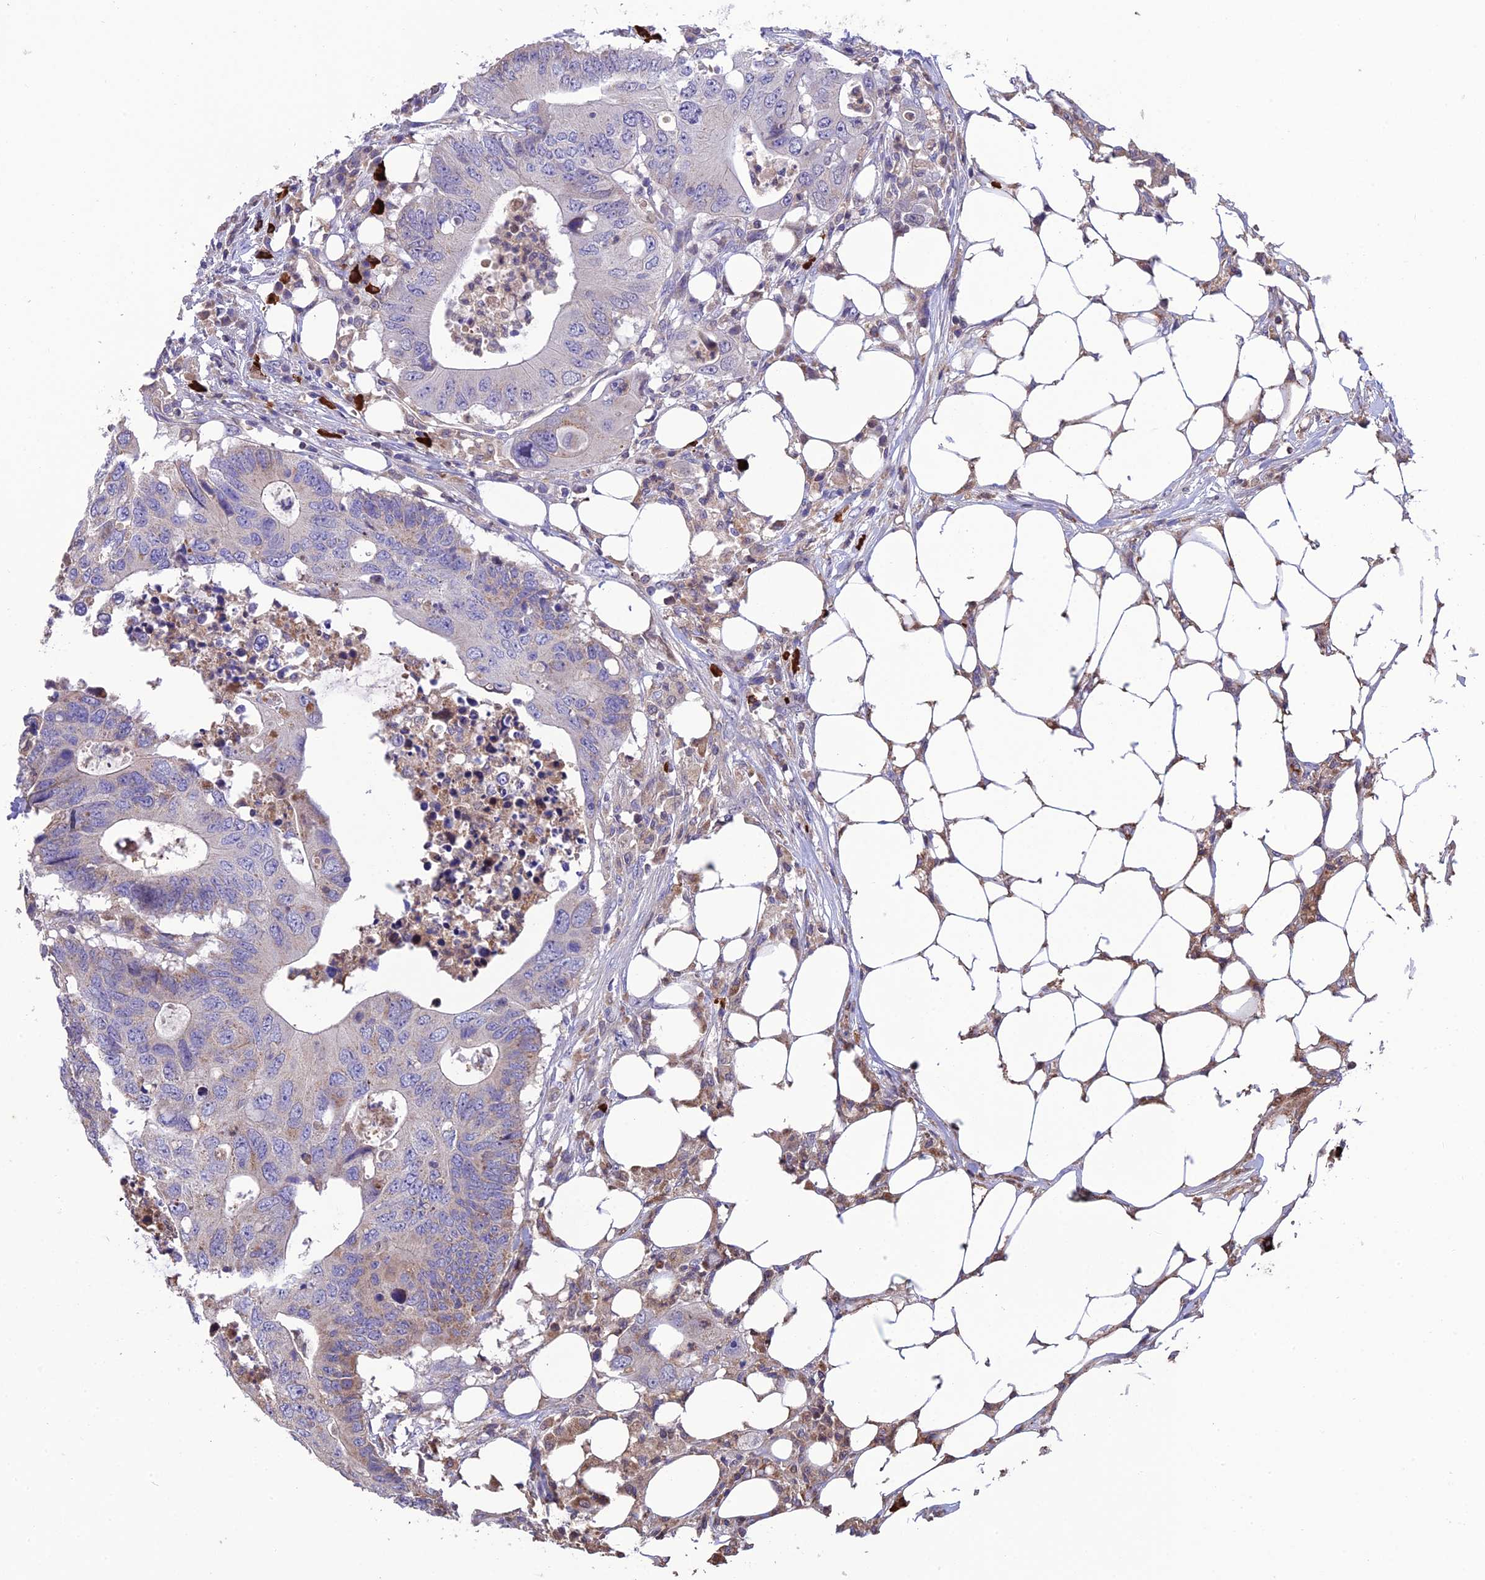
{"staining": {"intensity": "weak", "quantity": "<25%", "location": "cytoplasmic/membranous"}, "tissue": "colorectal cancer", "cell_type": "Tumor cells", "image_type": "cancer", "snomed": [{"axis": "morphology", "description": "Adenocarcinoma, NOS"}, {"axis": "topography", "description": "Colon"}], "caption": "Immunohistochemical staining of human adenocarcinoma (colorectal) displays no significant expression in tumor cells.", "gene": "MIOS", "patient": {"sex": "male", "age": 71}}